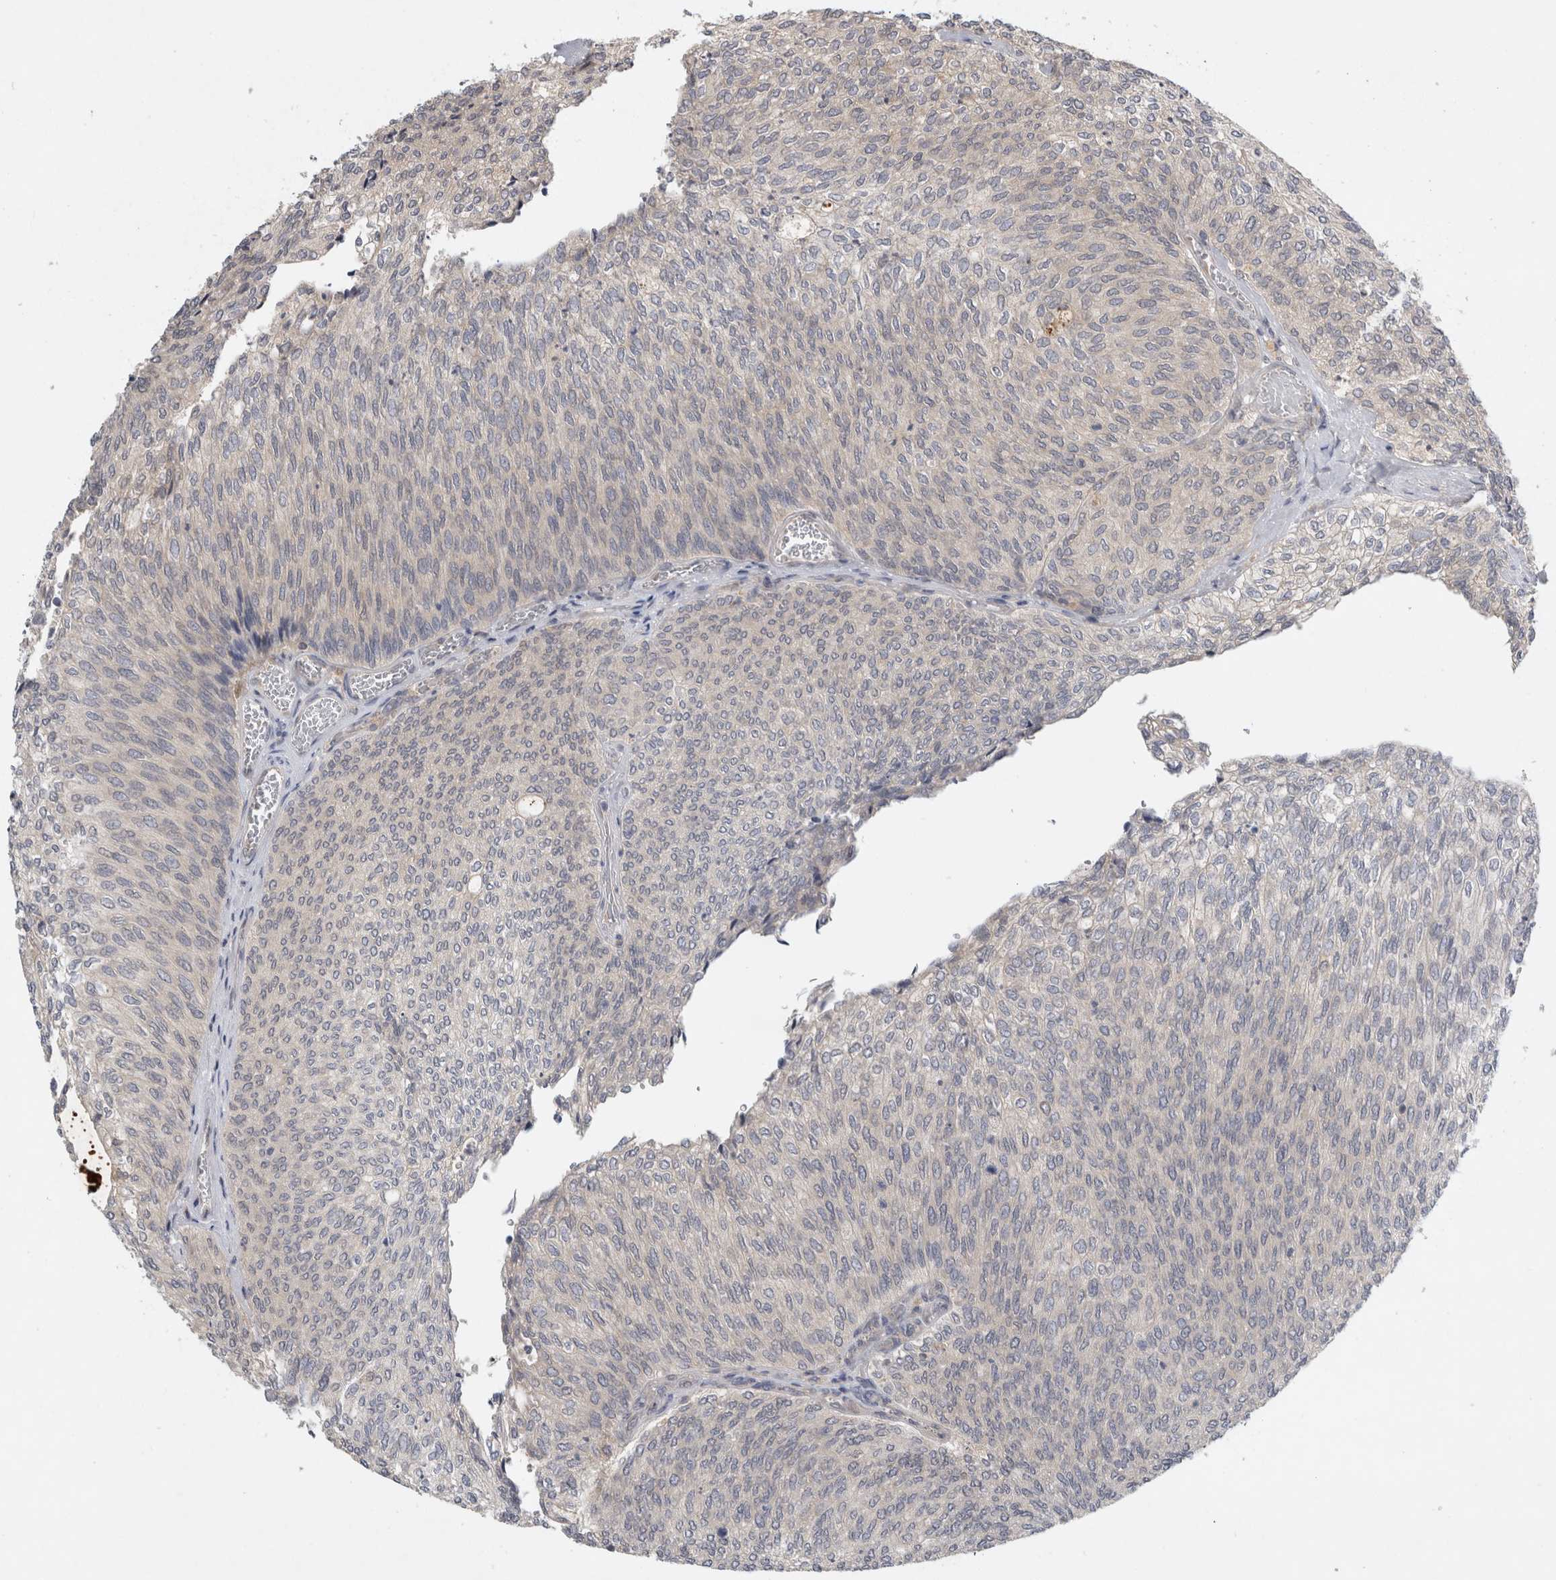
{"staining": {"intensity": "weak", "quantity": "<25%", "location": "cytoplasmic/membranous"}, "tissue": "urothelial cancer", "cell_type": "Tumor cells", "image_type": "cancer", "snomed": [{"axis": "morphology", "description": "Urothelial carcinoma, Low grade"}, {"axis": "topography", "description": "Urinary bladder"}], "caption": "Immunohistochemistry image of neoplastic tissue: human low-grade urothelial carcinoma stained with DAB demonstrates no significant protein positivity in tumor cells.", "gene": "AASDHPPT", "patient": {"sex": "female", "age": 79}}